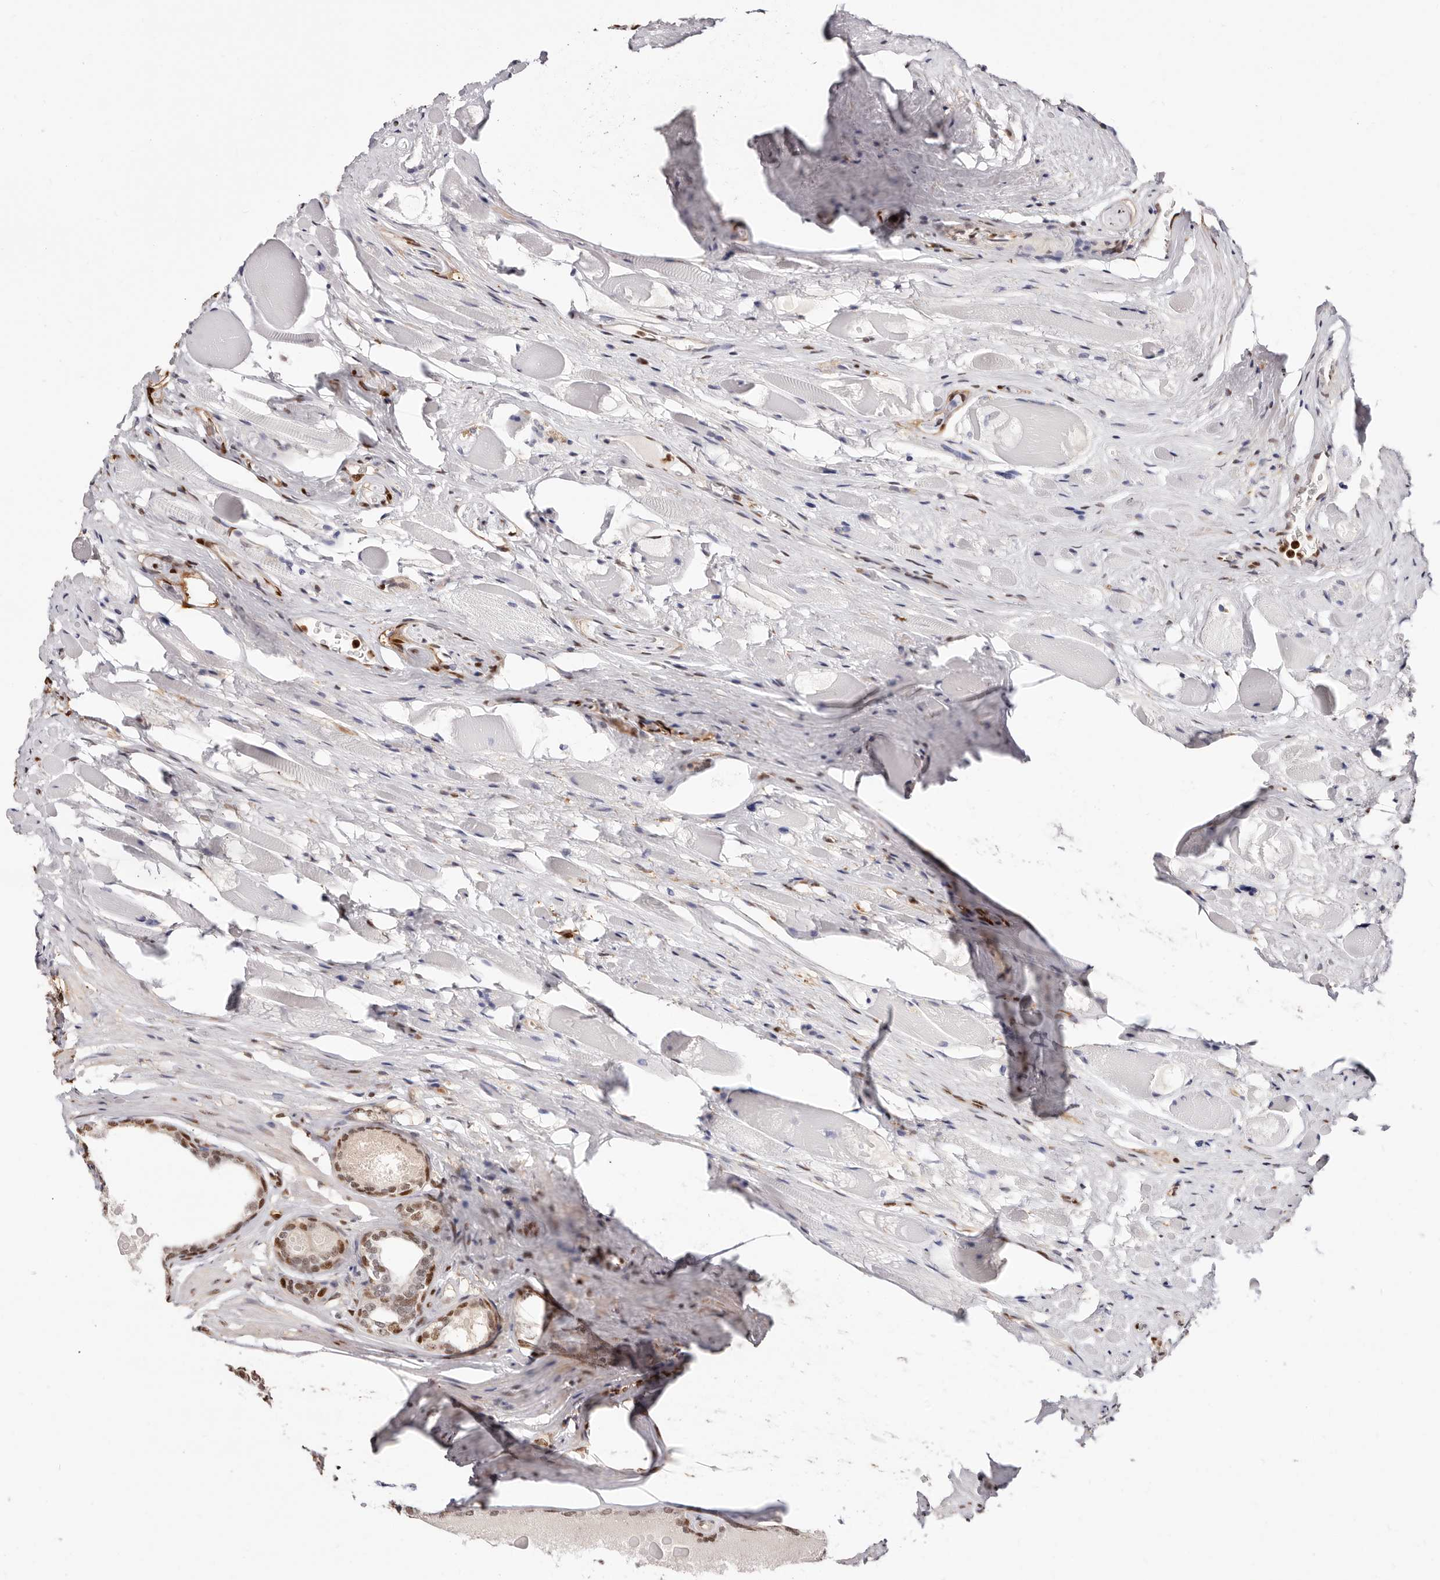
{"staining": {"intensity": "moderate", "quantity": ">75%", "location": "nuclear"}, "tissue": "prostate cancer", "cell_type": "Tumor cells", "image_type": "cancer", "snomed": [{"axis": "morphology", "description": "Adenocarcinoma, Low grade"}, {"axis": "topography", "description": "Prostate"}], "caption": "This histopathology image displays adenocarcinoma (low-grade) (prostate) stained with IHC to label a protein in brown. The nuclear of tumor cells show moderate positivity for the protein. Nuclei are counter-stained blue.", "gene": "TKT", "patient": {"sex": "male", "age": 72}}